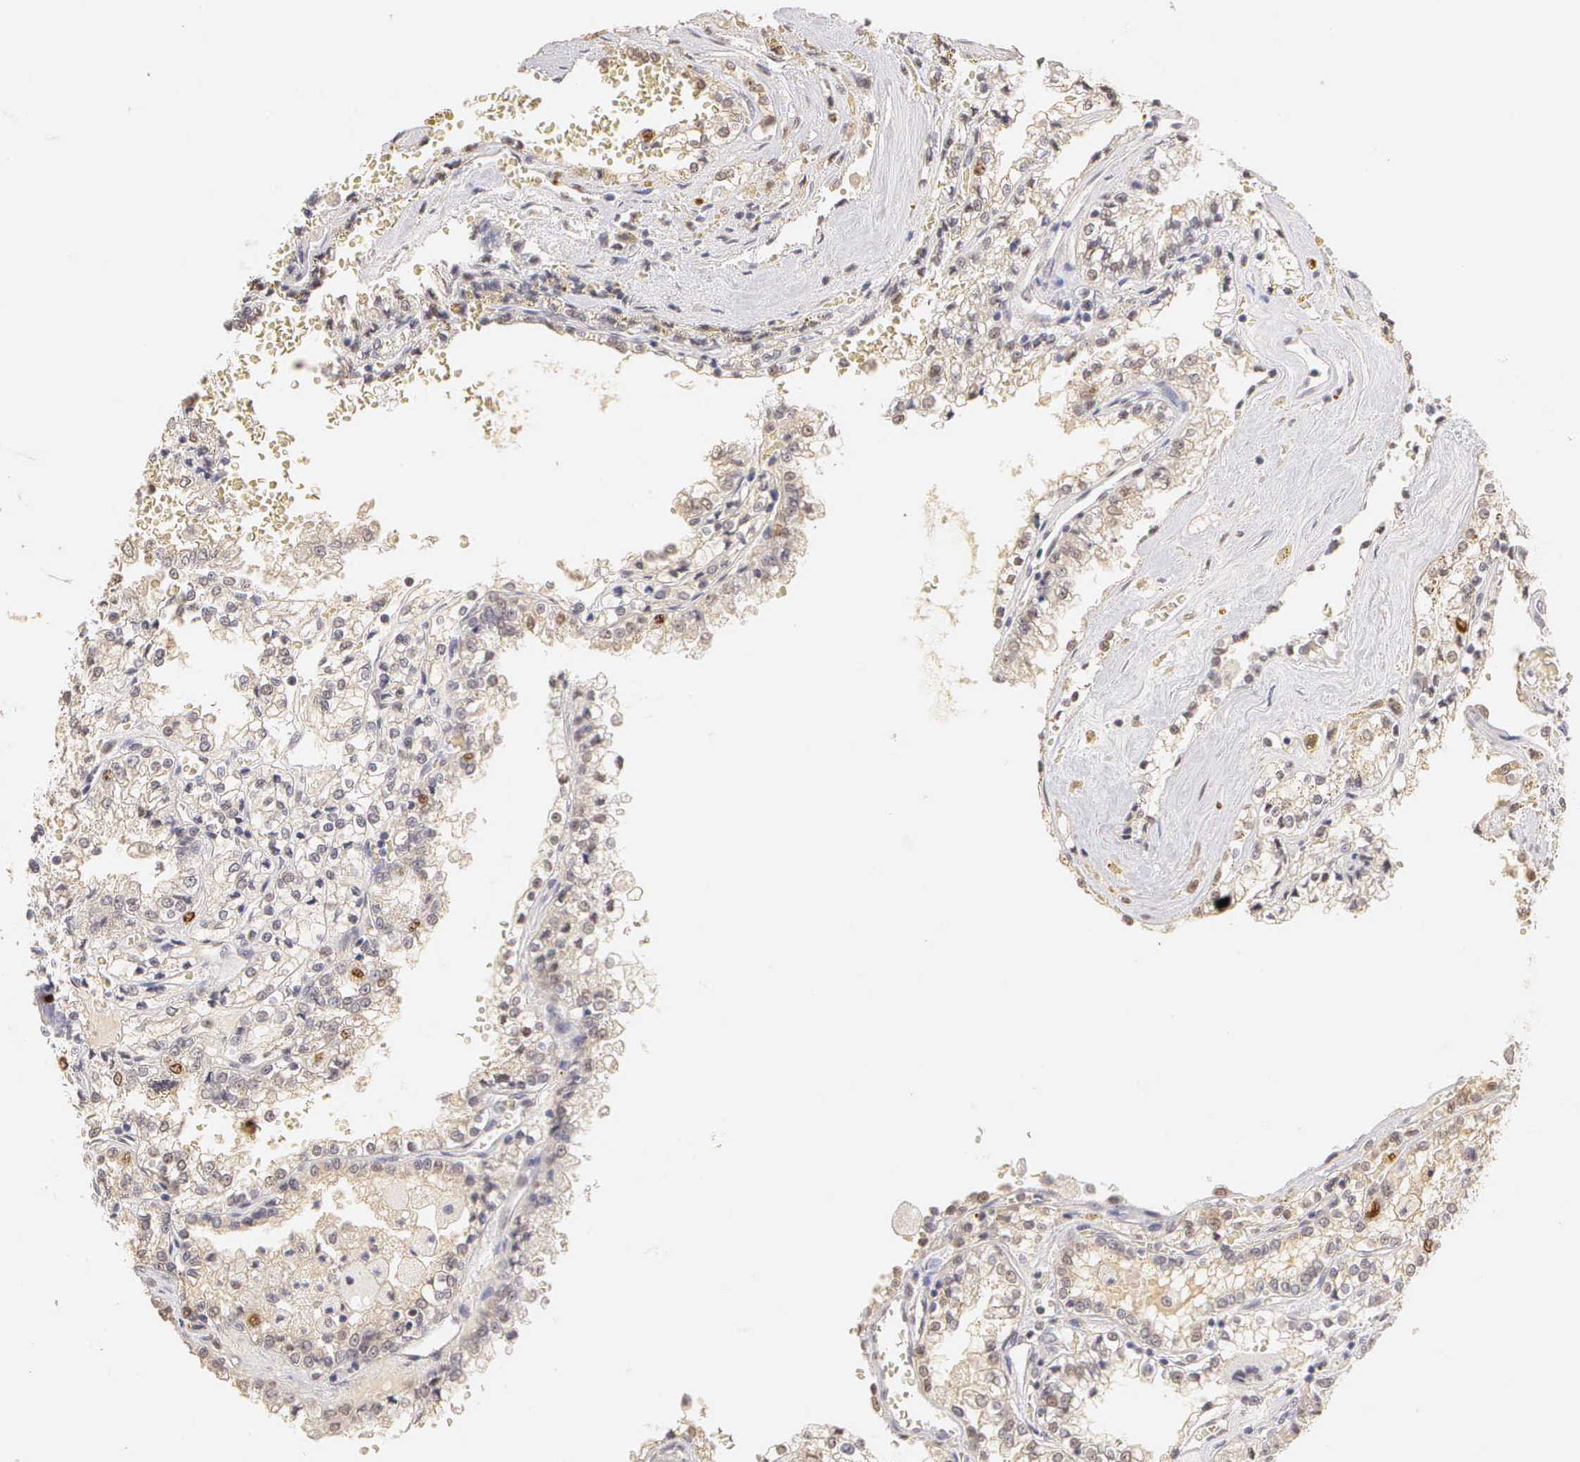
{"staining": {"intensity": "weak", "quantity": "<25%", "location": "nuclear"}, "tissue": "renal cancer", "cell_type": "Tumor cells", "image_type": "cancer", "snomed": [{"axis": "morphology", "description": "Adenocarcinoma, NOS"}, {"axis": "topography", "description": "Kidney"}], "caption": "Renal adenocarcinoma stained for a protein using immunohistochemistry (IHC) shows no expression tumor cells.", "gene": "MKI67", "patient": {"sex": "female", "age": 56}}